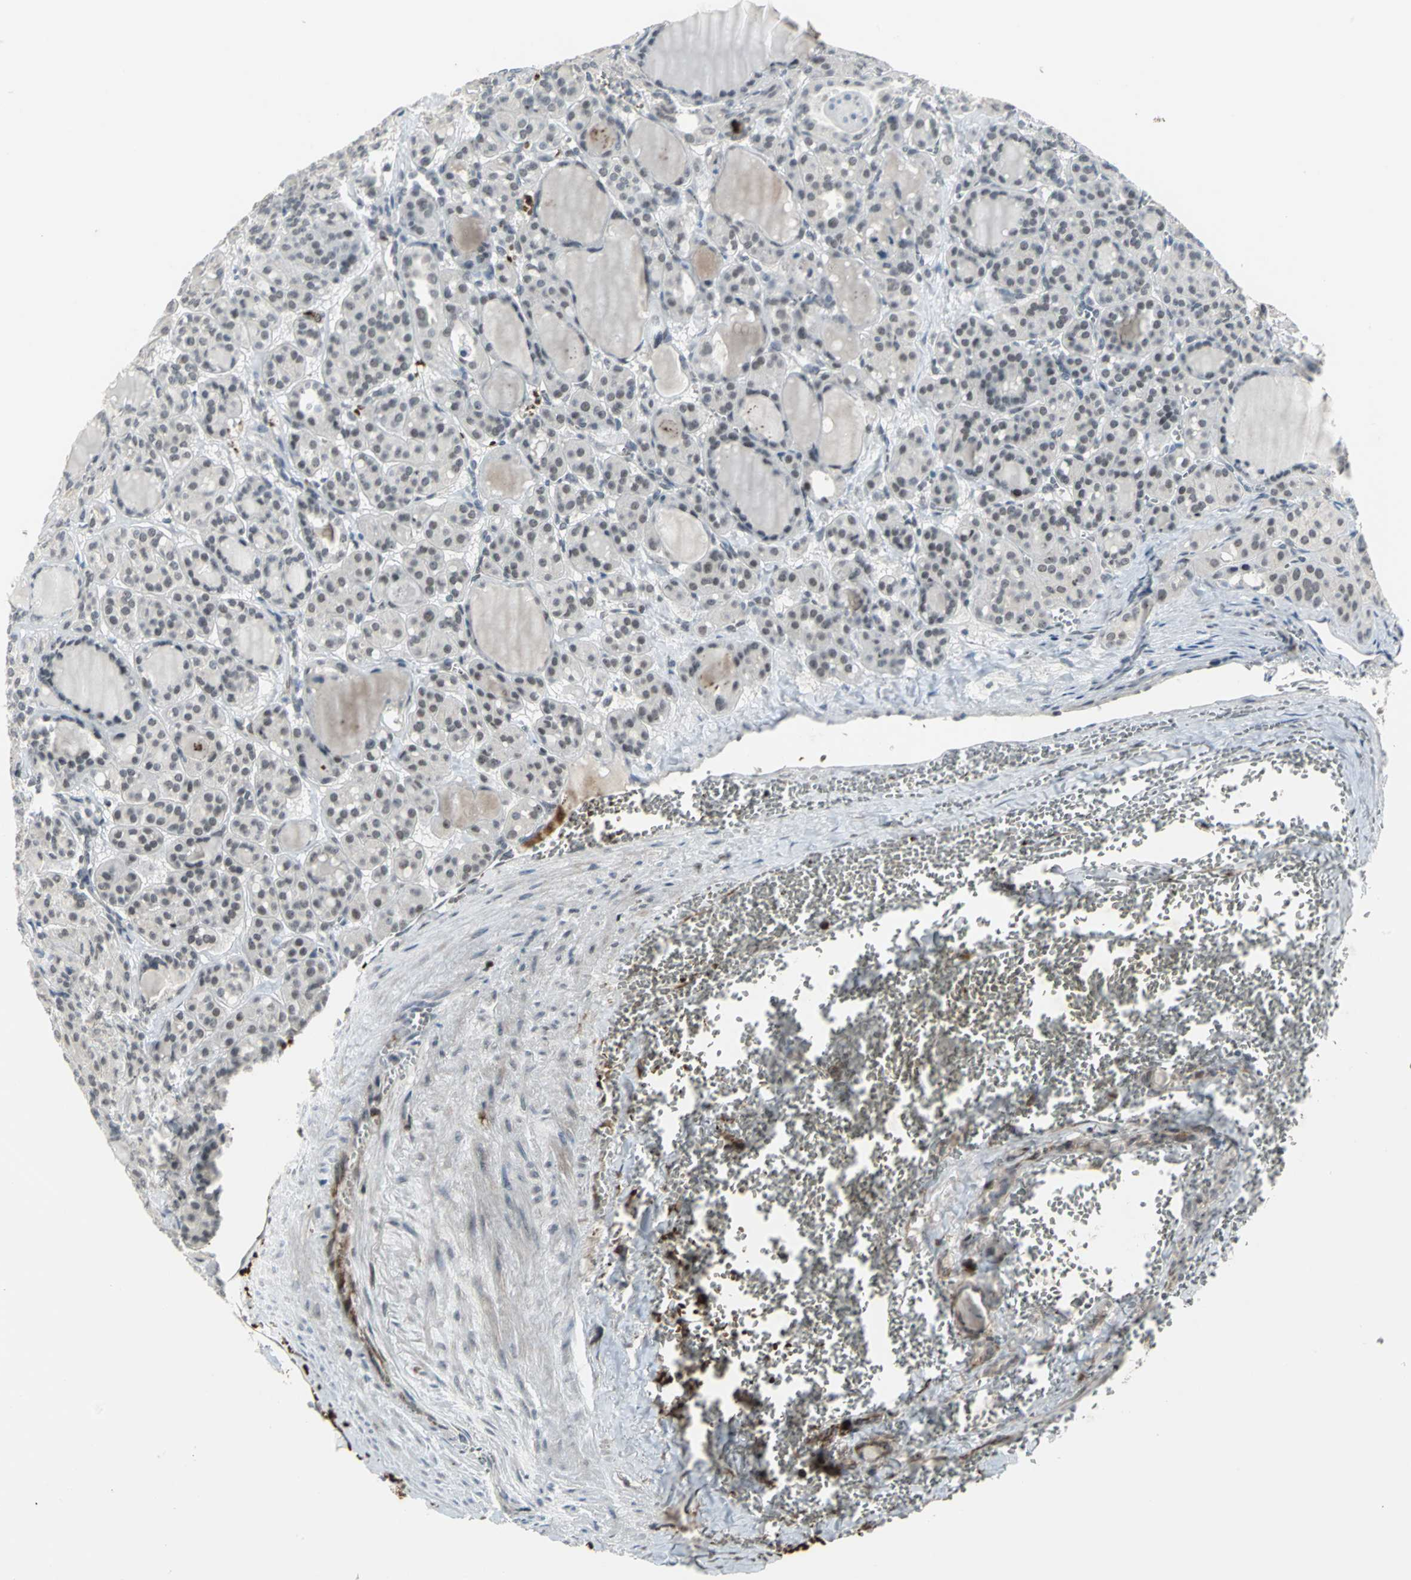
{"staining": {"intensity": "weak", "quantity": "25%-75%", "location": "nuclear"}, "tissue": "thyroid cancer", "cell_type": "Tumor cells", "image_type": "cancer", "snomed": [{"axis": "morphology", "description": "Follicular adenoma carcinoma, NOS"}, {"axis": "topography", "description": "Thyroid gland"}], "caption": "This is a micrograph of IHC staining of follicular adenoma carcinoma (thyroid), which shows weak positivity in the nuclear of tumor cells.", "gene": "GLI3", "patient": {"sex": "female", "age": 71}}